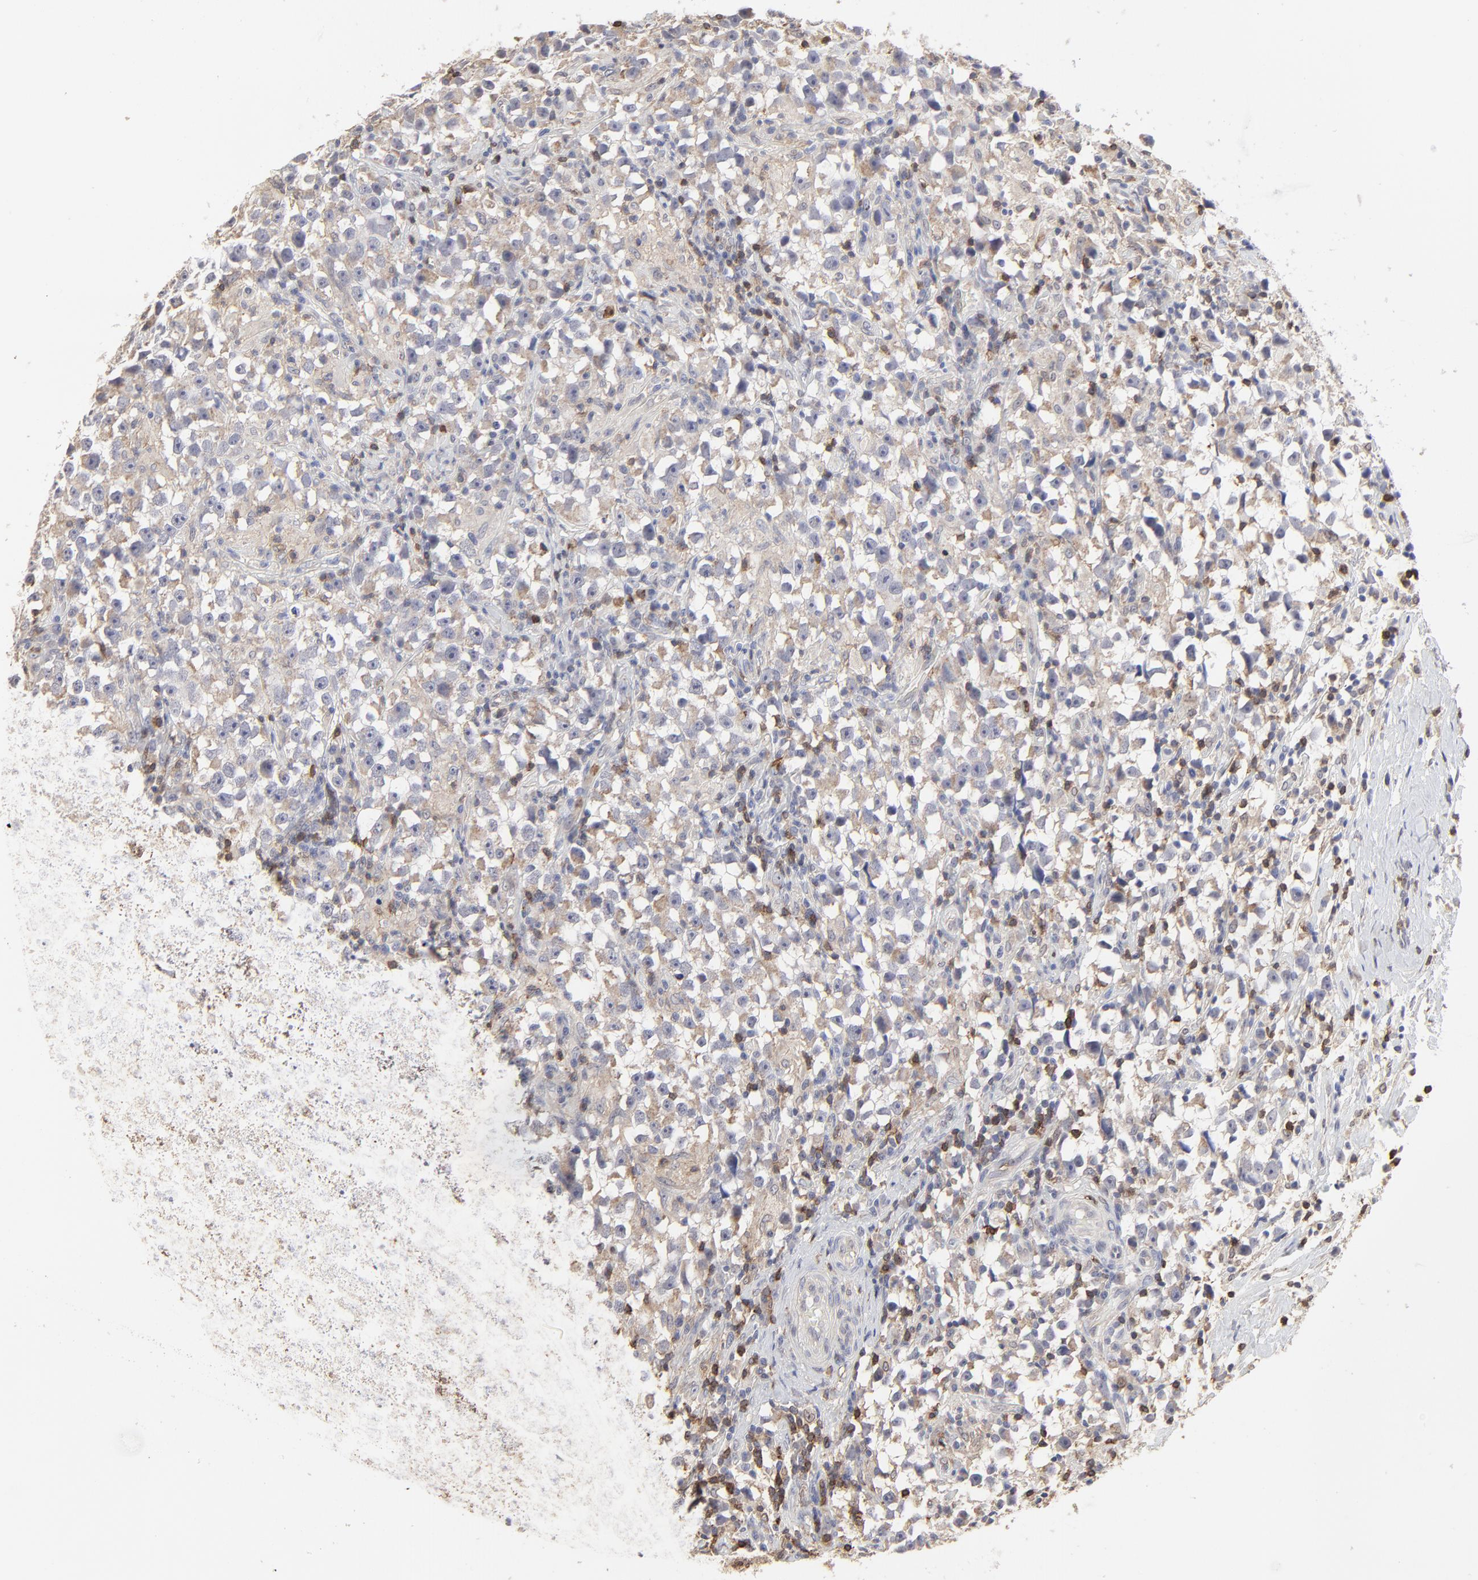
{"staining": {"intensity": "weak", "quantity": ">75%", "location": "cytoplasmic/membranous"}, "tissue": "testis cancer", "cell_type": "Tumor cells", "image_type": "cancer", "snomed": [{"axis": "morphology", "description": "Seminoma, NOS"}, {"axis": "topography", "description": "Testis"}], "caption": "Immunohistochemical staining of testis cancer reveals low levels of weak cytoplasmic/membranous positivity in approximately >75% of tumor cells. The staining was performed using DAB (3,3'-diaminobenzidine), with brown indicating positive protein expression. Nuclei are stained blue with hematoxylin.", "gene": "SLC6A14", "patient": {"sex": "male", "age": 33}}